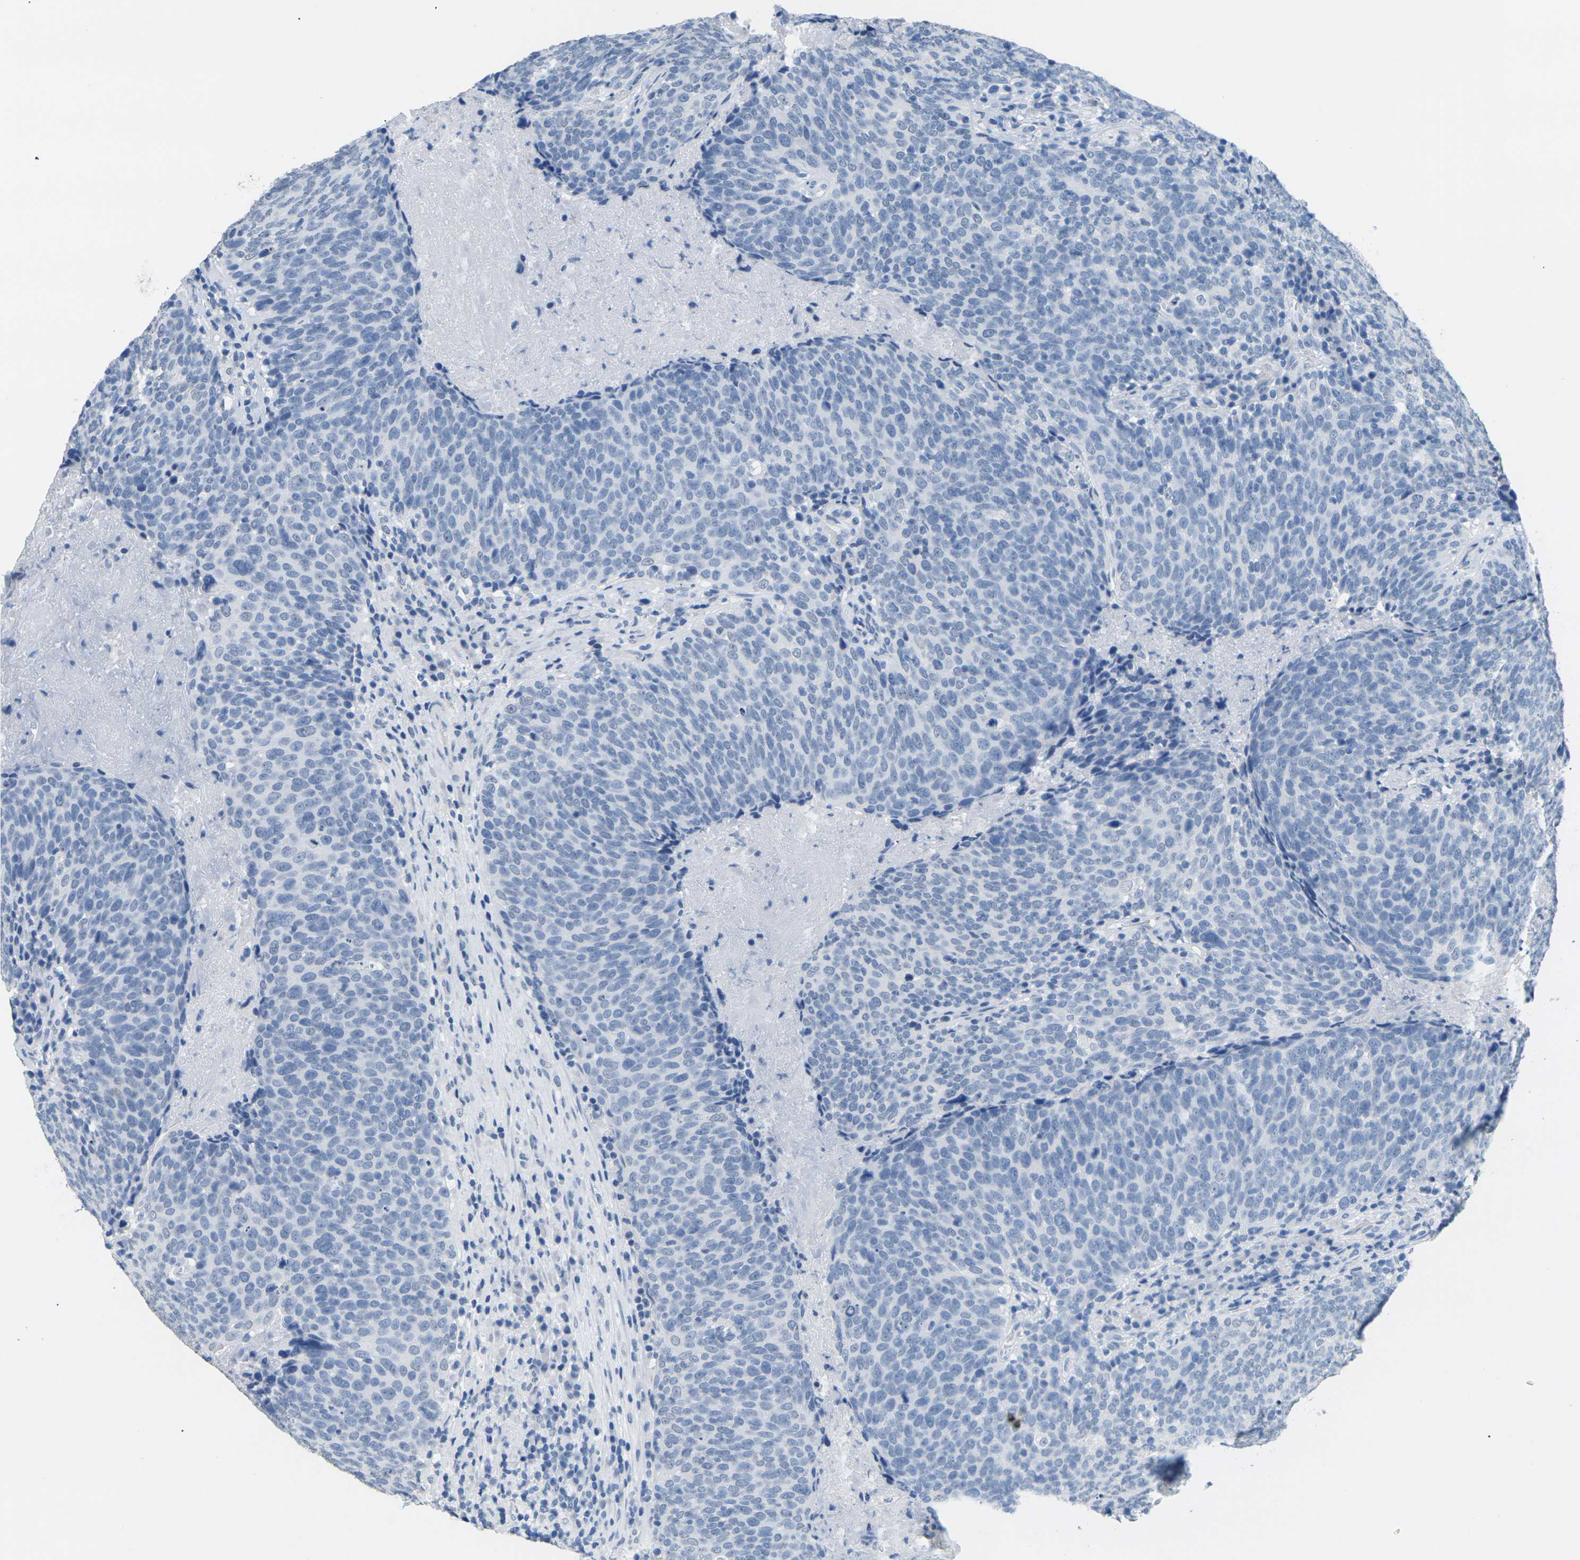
{"staining": {"intensity": "negative", "quantity": "none", "location": "none"}, "tissue": "head and neck cancer", "cell_type": "Tumor cells", "image_type": "cancer", "snomed": [{"axis": "morphology", "description": "Squamous cell carcinoma, NOS"}, {"axis": "morphology", "description": "Squamous cell carcinoma, metastatic, NOS"}, {"axis": "topography", "description": "Lymph node"}, {"axis": "topography", "description": "Head-Neck"}], "caption": "The immunohistochemistry (IHC) micrograph has no significant staining in tumor cells of squamous cell carcinoma (head and neck) tissue.", "gene": "CTAG1A", "patient": {"sex": "male", "age": 62}}